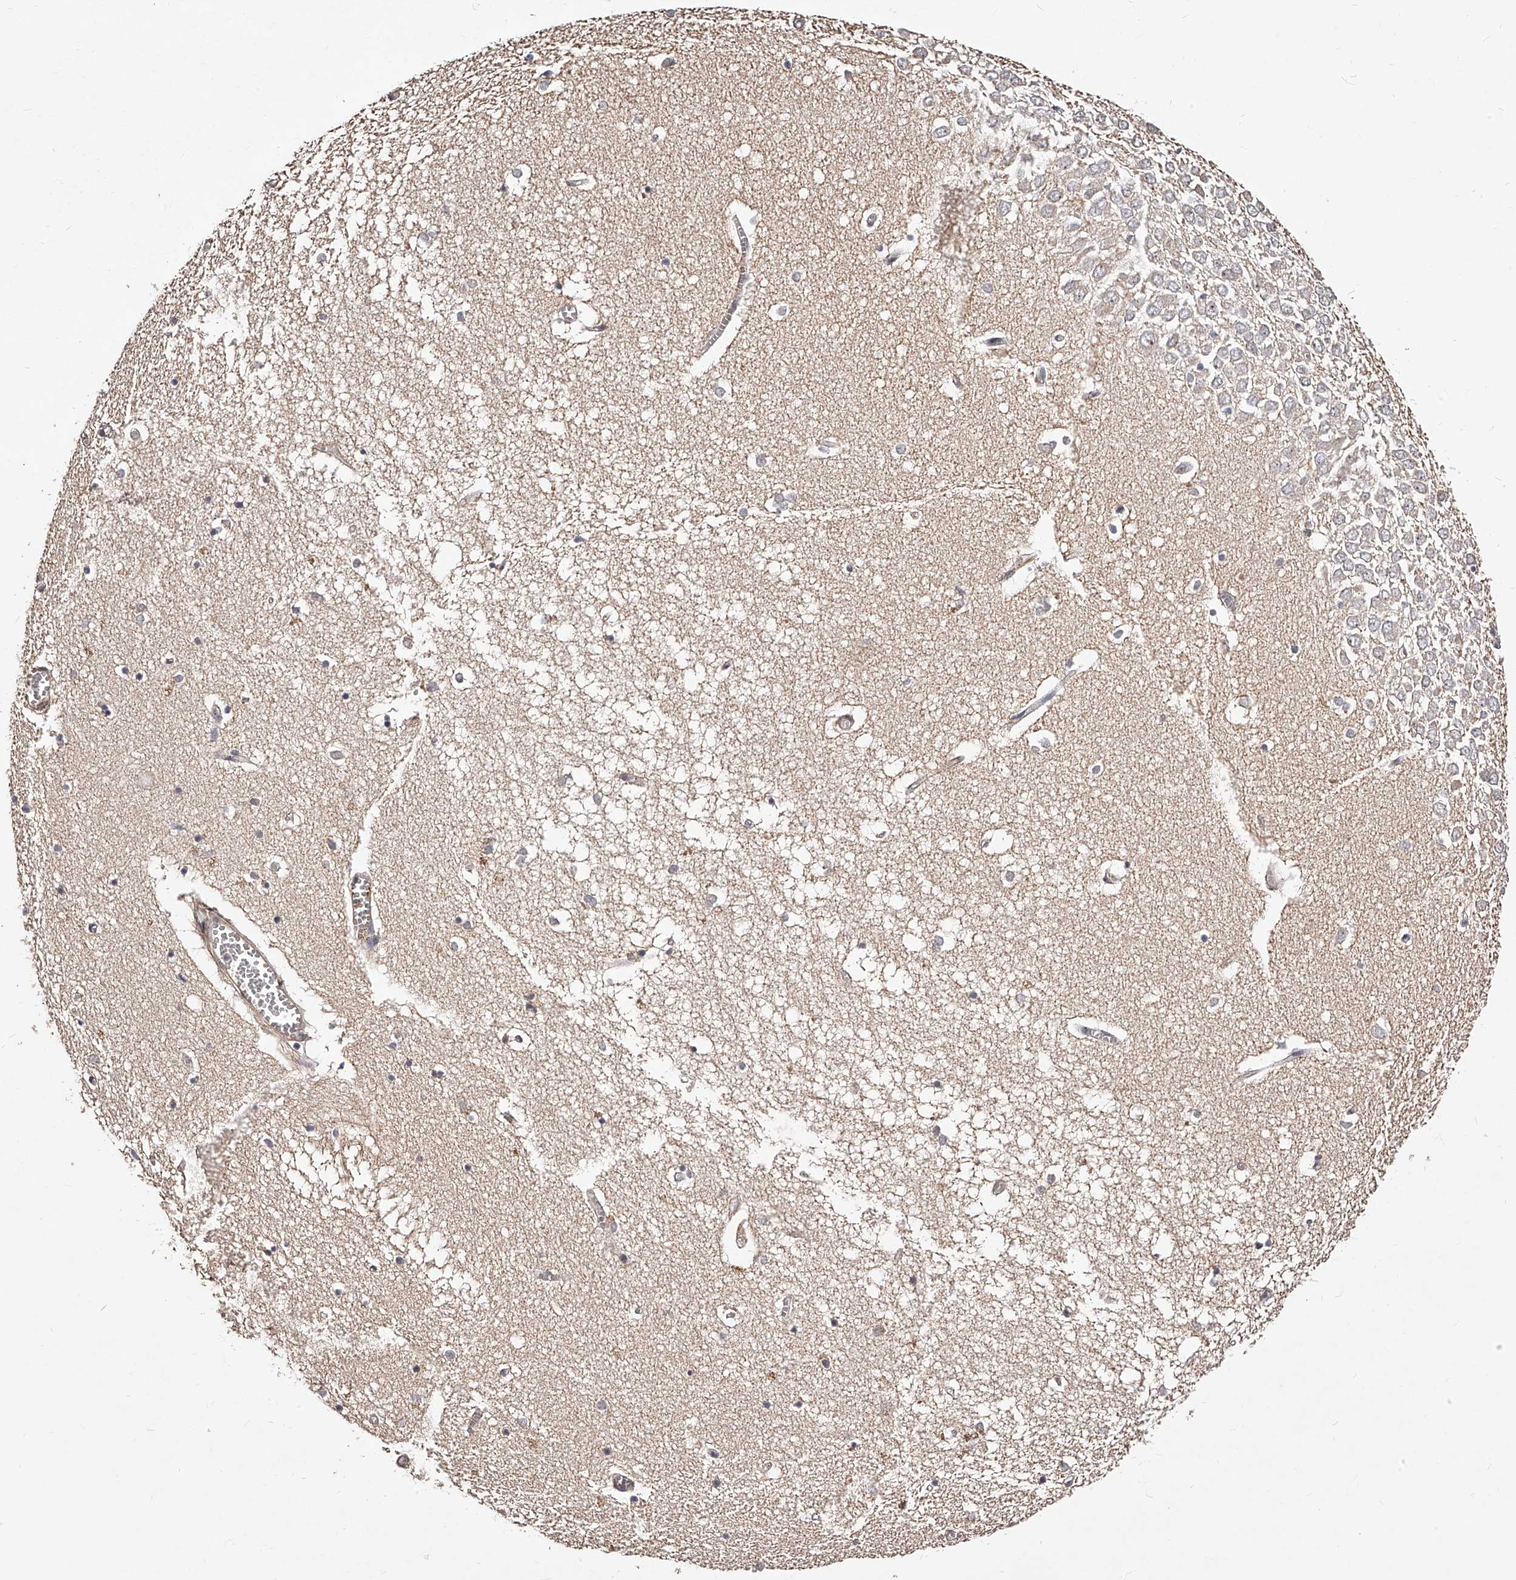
{"staining": {"intensity": "weak", "quantity": "<25%", "location": "cytoplasmic/membranous"}, "tissue": "hippocampus", "cell_type": "Glial cells", "image_type": "normal", "snomed": [{"axis": "morphology", "description": "Normal tissue, NOS"}, {"axis": "topography", "description": "Hippocampus"}], "caption": "Image shows no significant protein positivity in glial cells of benign hippocampus.", "gene": "ZNF502", "patient": {"sex": "male", "age": 70}}